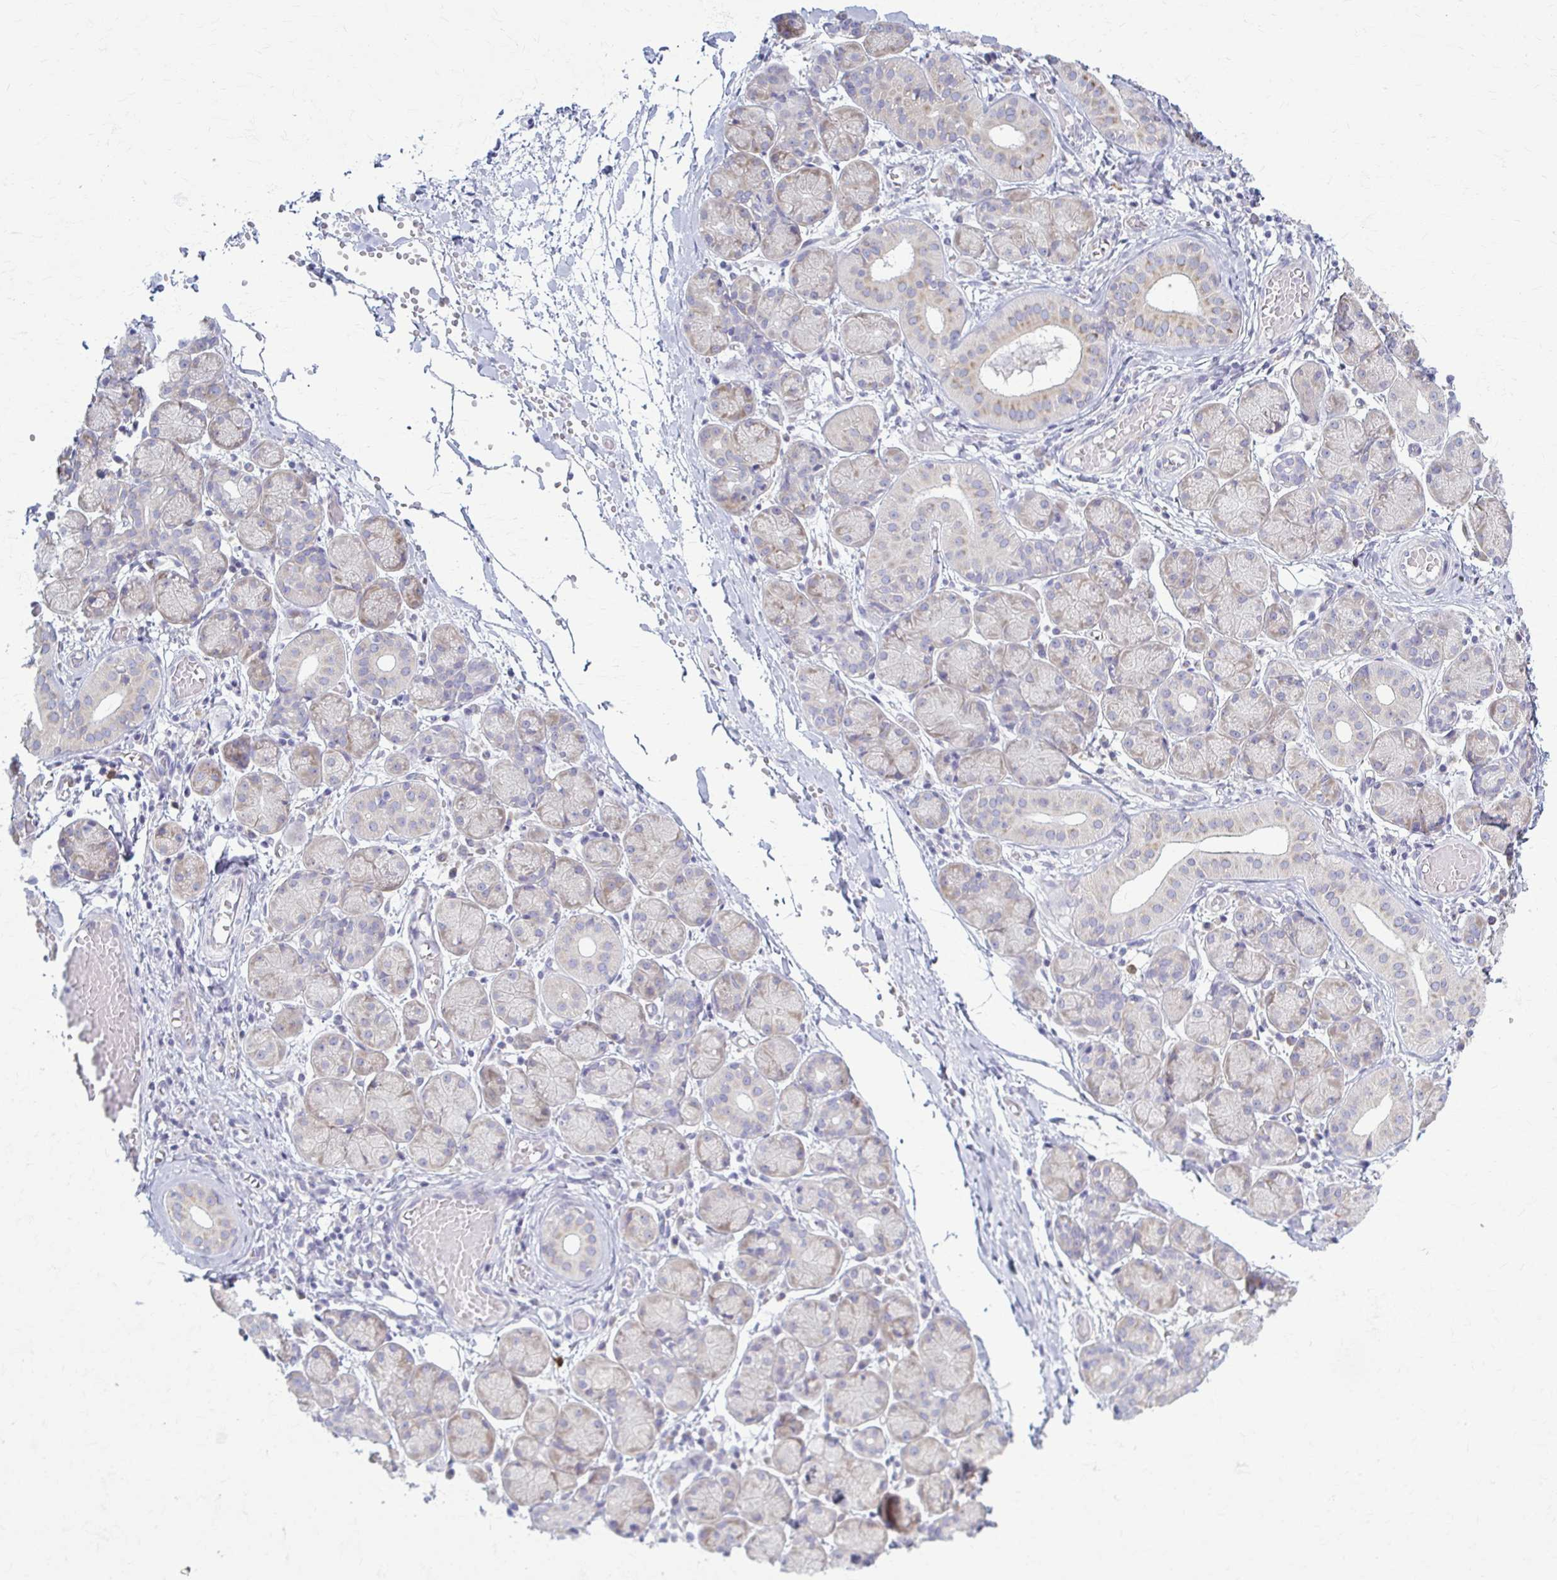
{"staining": {"intensity": "weak", "quantity": ">75%", "location": "cytoplasmic/membranous"}, "tissue": "salivary gland", "cell_type": "Glandular cells", "image_type": "normal", "snomed": [{"axis": "morphology", "description": "Normal tissue, NOS"}, {"axis": "topography", "description": "Salivary gland"}], "caption": "A micrograph of salivary gland stained for a protein reveals weak cytoplasmic/membranous brown staining in glandular cells.", "gene": "PRKRA", "patient": {"sex": "female", "age": 24}}